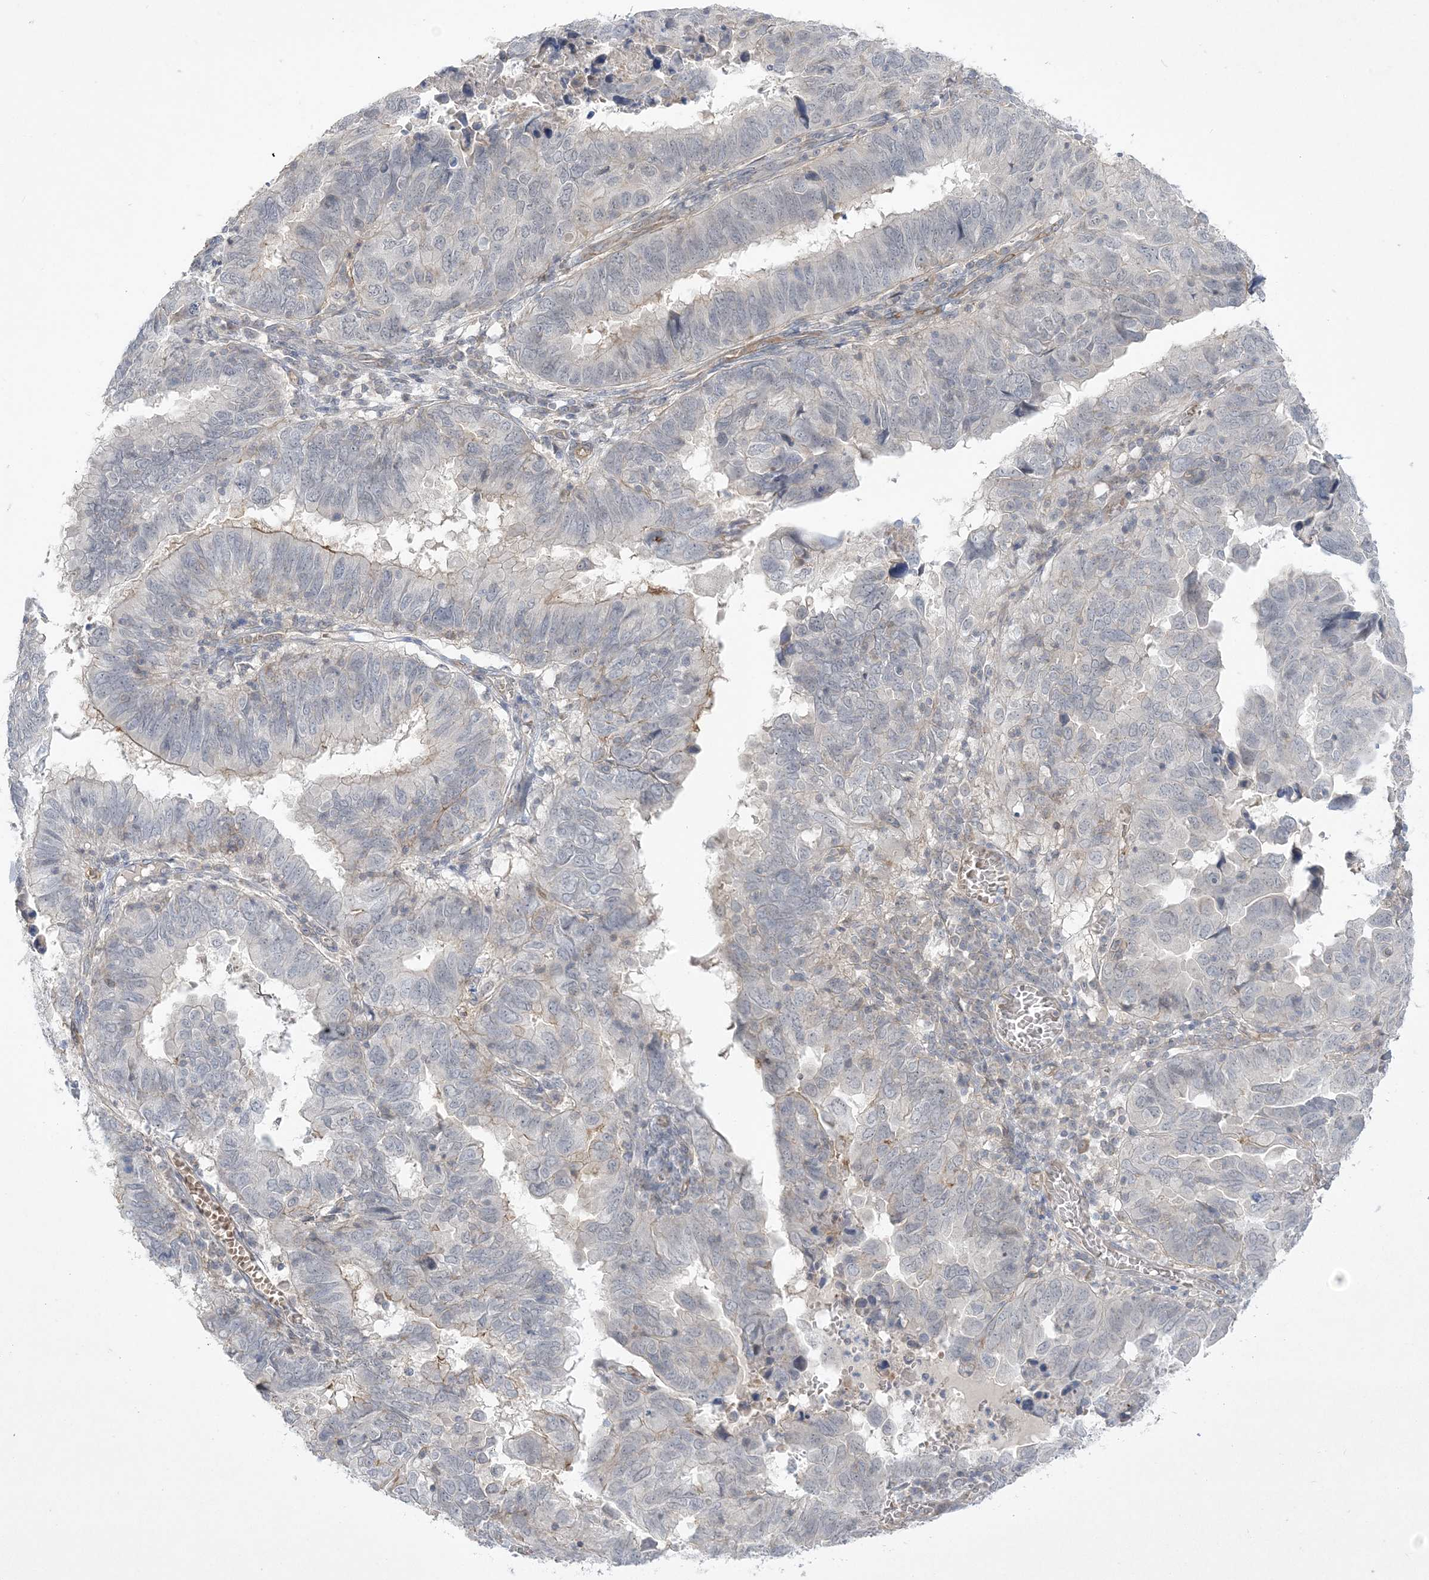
{"staining": {"intensity": "negative", "quantity": "none", "location": "none"}, "tissue": "endometrial cancer", "cell_type": "Tumor cells", "image_type": "cancer", "snomed": [{"axis": "morphology", "description": "Adenocarcinoma, NOS"}, {"axis": "topography", "description": "Uterus"}], "caption": "Protein analysis of endometrial cancer displays no significant staining in tumor cells.", "gene": "ADAMTS12", "patient": {"sex": "female", "age": 77}}